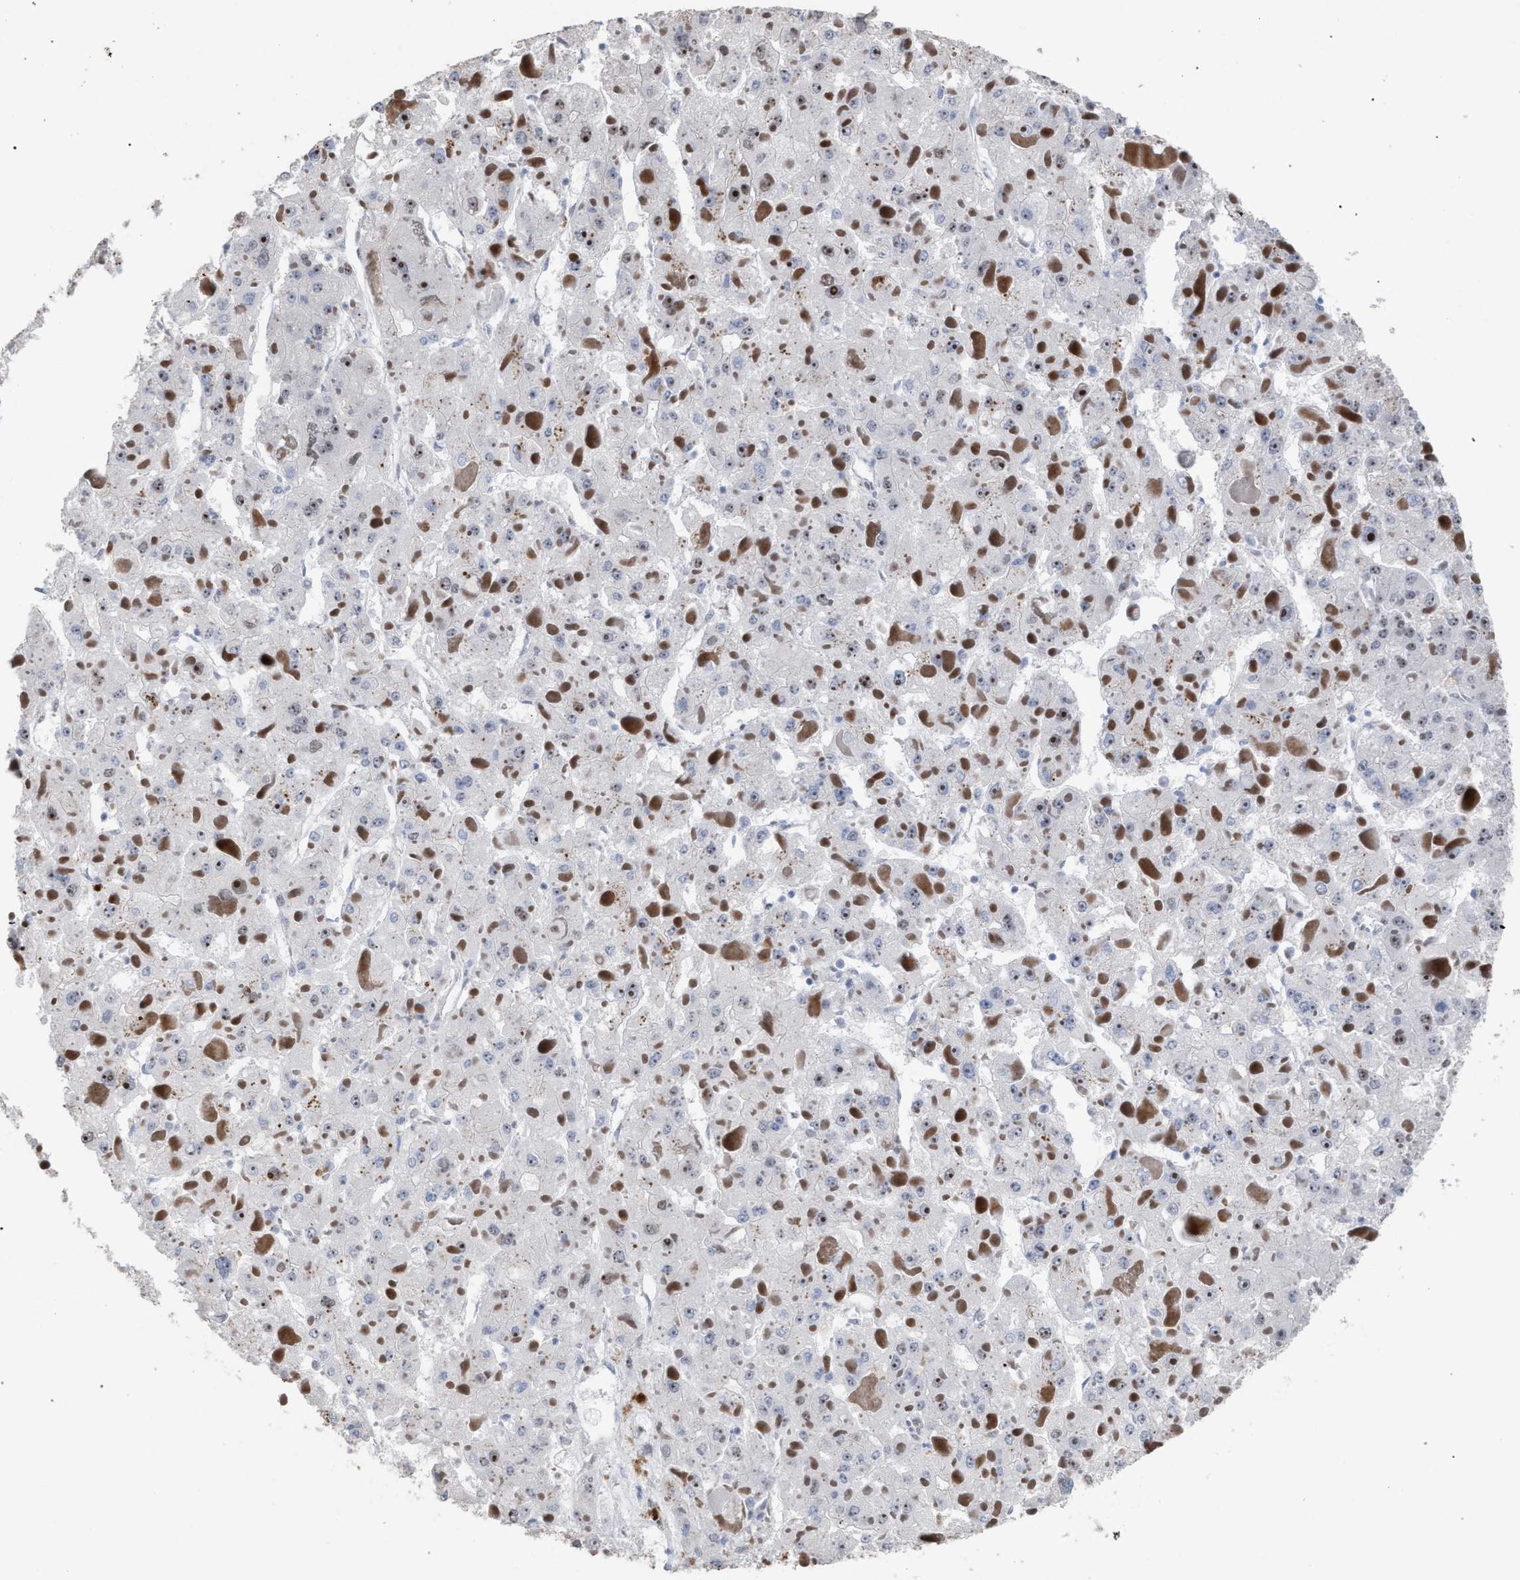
{"staining": {"intensity": "negative", "quantity": "none", "location": "none"}, "tissue": "liver cancer", "cell_type": "Tumor cells", "image_type": "cancer", "snomed": [{"axis": "morphology", "description": "Carcinoma, Hepatocellular, NOS"}, {"axis": "topography", "description": "Liver"}], "caption": "Immunohistochemistry histopathology image of human liver cancer stained for a protein (brown), which reveals no staining in tumor cells.", "gene": "TP53BP1", "patient": {"sex": "female", "age": 73}}